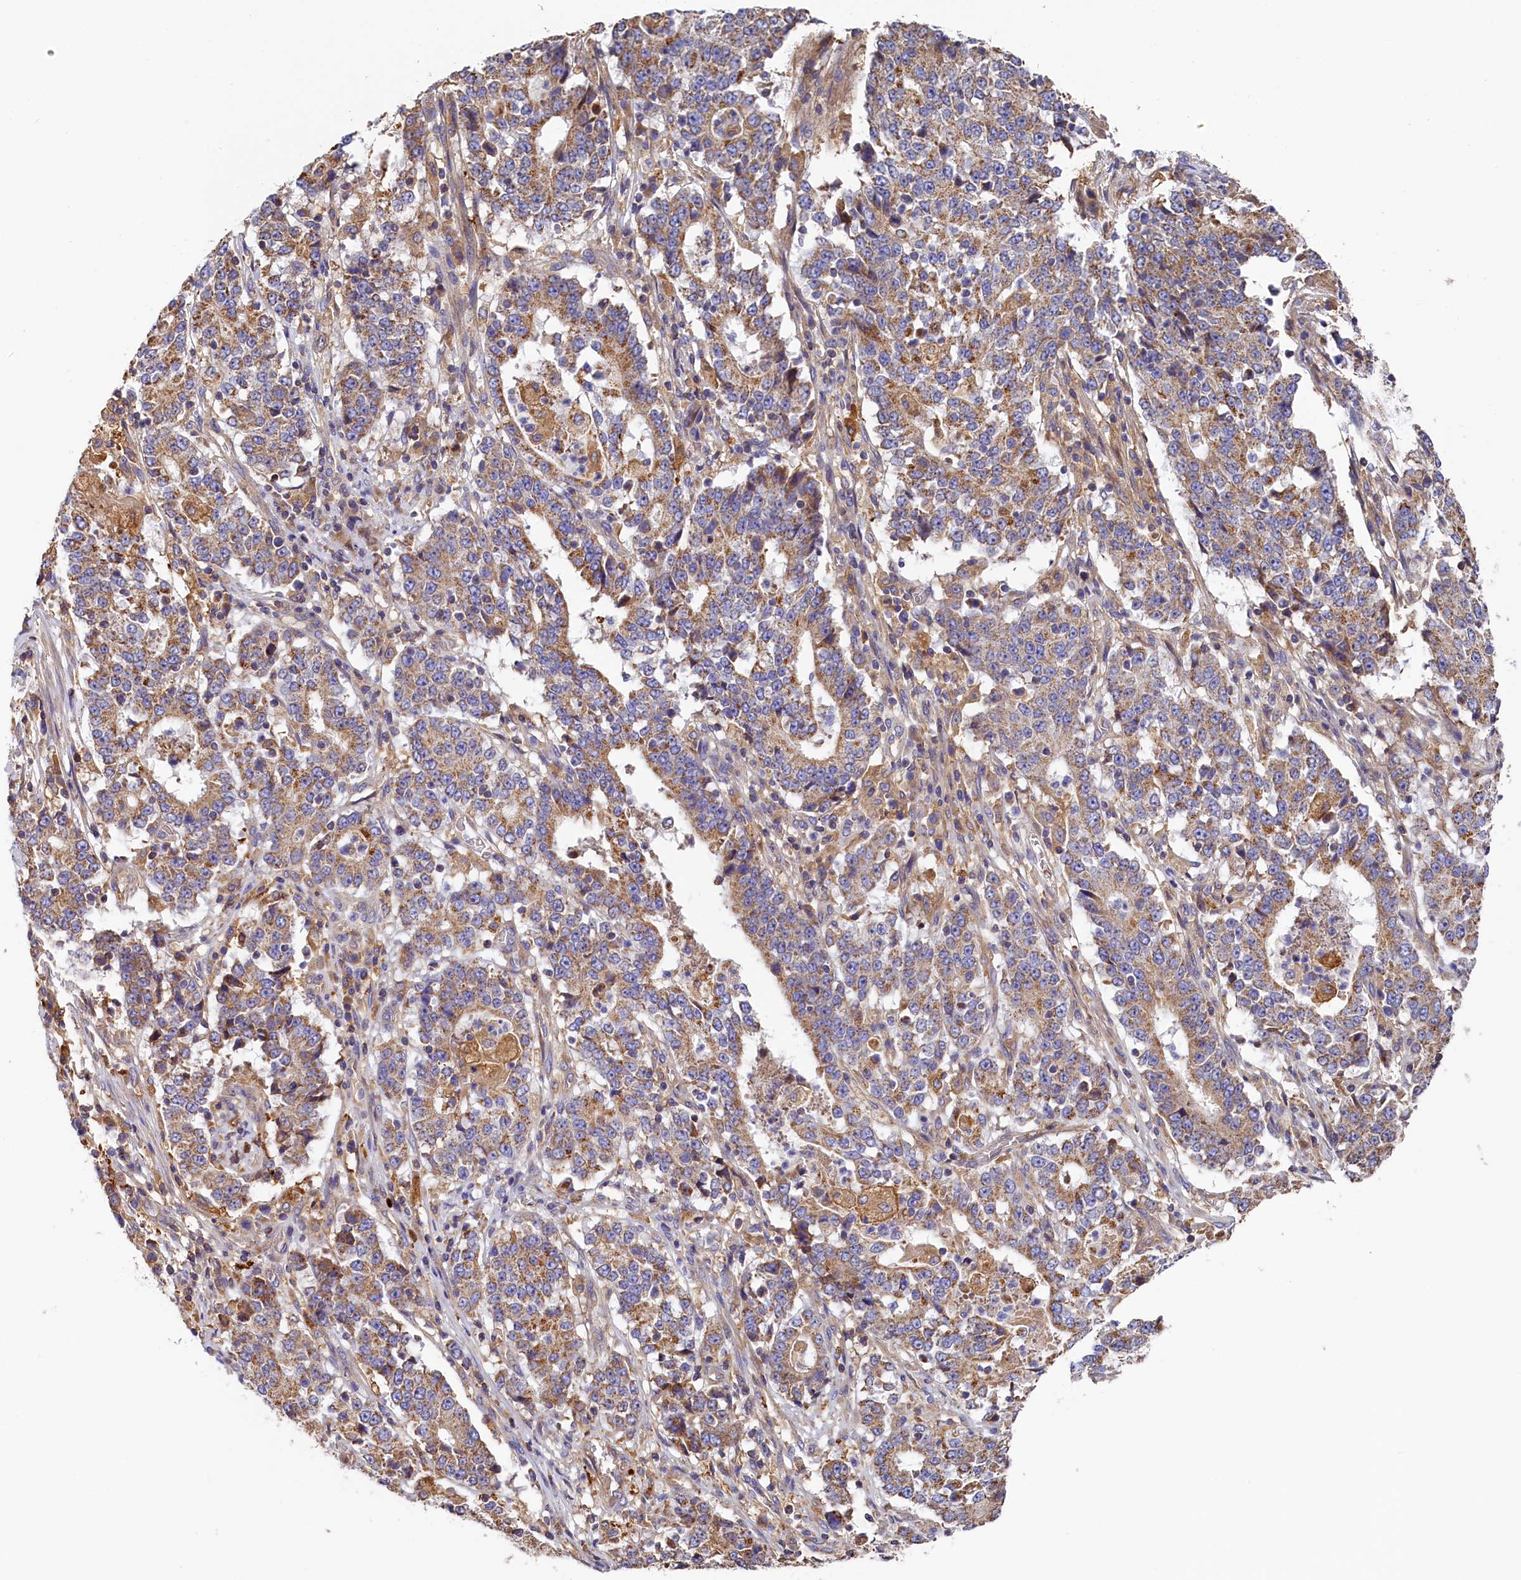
{"staining": {"intensity": "moderate", "quantity": ">75%", "location": "cytoplasmic/membranous"}, "tissue": "stomach cancer", "cell_type": "Tumor cells", "image_type": "cancer", "snomed": [{"axis": "morphology", "description": "Adenocarcinoma, NOS"}, {"axis": "topography", "description": "Stomach"}], "caption": "Moderate cytoplasmic/membranous protein expression is identified in approximately >75% of tumor cells in stomach cancer.", "gene": "SEC31B", "patient": {"sex": "male", "age": 59}}